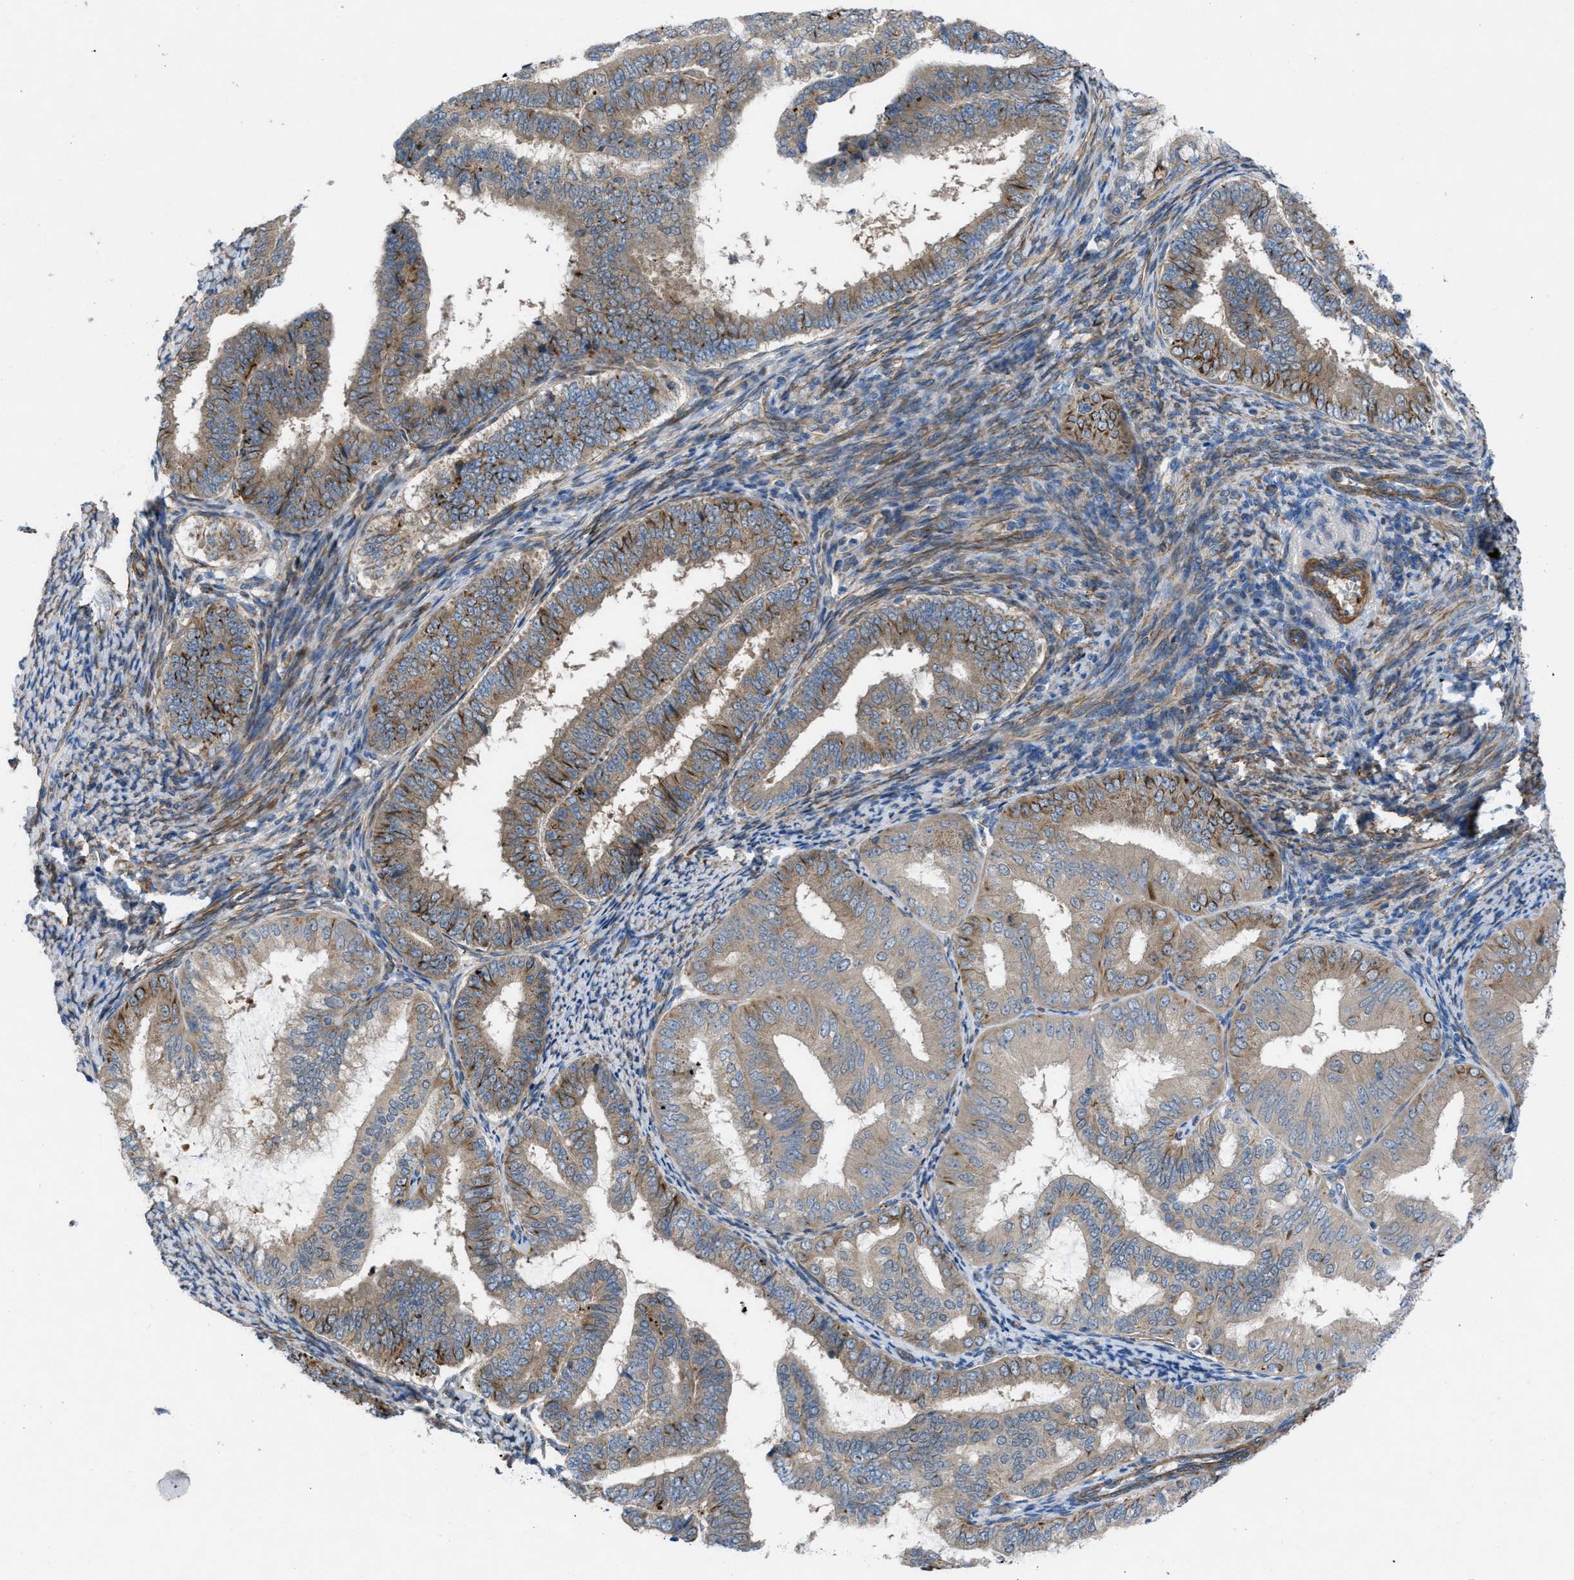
{"staining": {"intensity": "moderate", "quantity": "<25%", "location": "cytoplasmic/membranous"}, "tissue": "endometrial cancer", "cell_type": "Tumor cells", "image_type": "cancer", "snomed": [{"axis": "morphology", "description": "Adenocarcinoma, NOS"}, {"axis": "topography", "description": "Endometrium"}], "caption": "About <25% of tumor cells in endometrial cancer (adenocarcinoma) exhibit moderate cytoplasmic/membranous protein positivity as visualized by brown immunohistochemical staining.", "gene": "SLC6A9", "patient": {"sex": "female", "age": 63}}